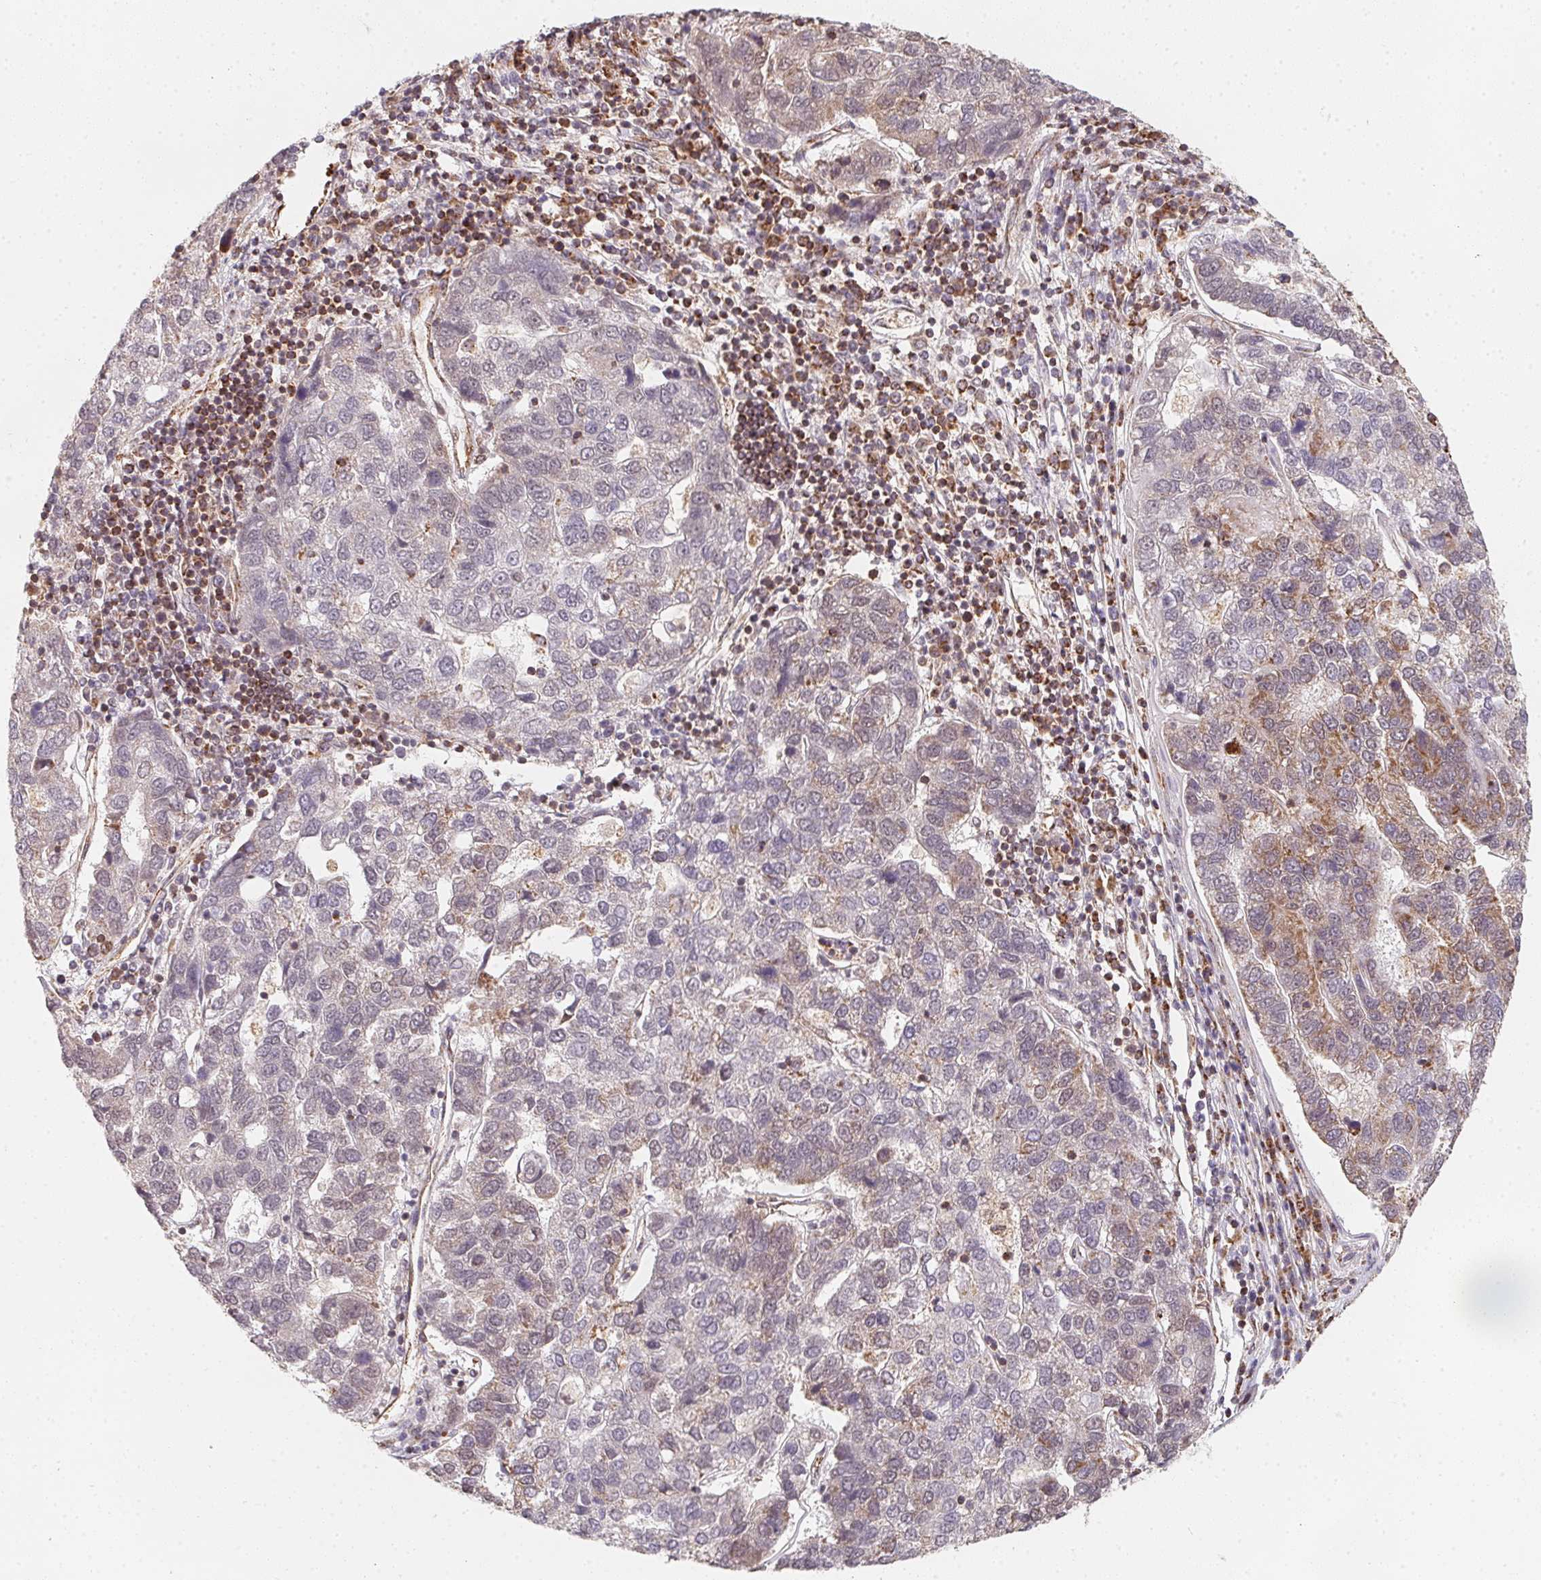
{"staining": {"intensity": "weak", "quantity": "<25%", "location": "cytoplasmic/membranous"}, "tissue": "pancreatic cancer", "cell_type": "Tumor cells", "image_type": "cancer", "snomed": [{"axis": "morphology", "description": "Adenocarcinoma, NOS"}, {"axis": "topography", "description": "Pancreas"}], "caption": "Immunohistochemistry (IHC) of human pancreatic cancer exhibits no staining in tumor cells. Nuclei are stained in blue.", "gene": "NDUFS6", "patient": {"sex": "female", "age": 61}}